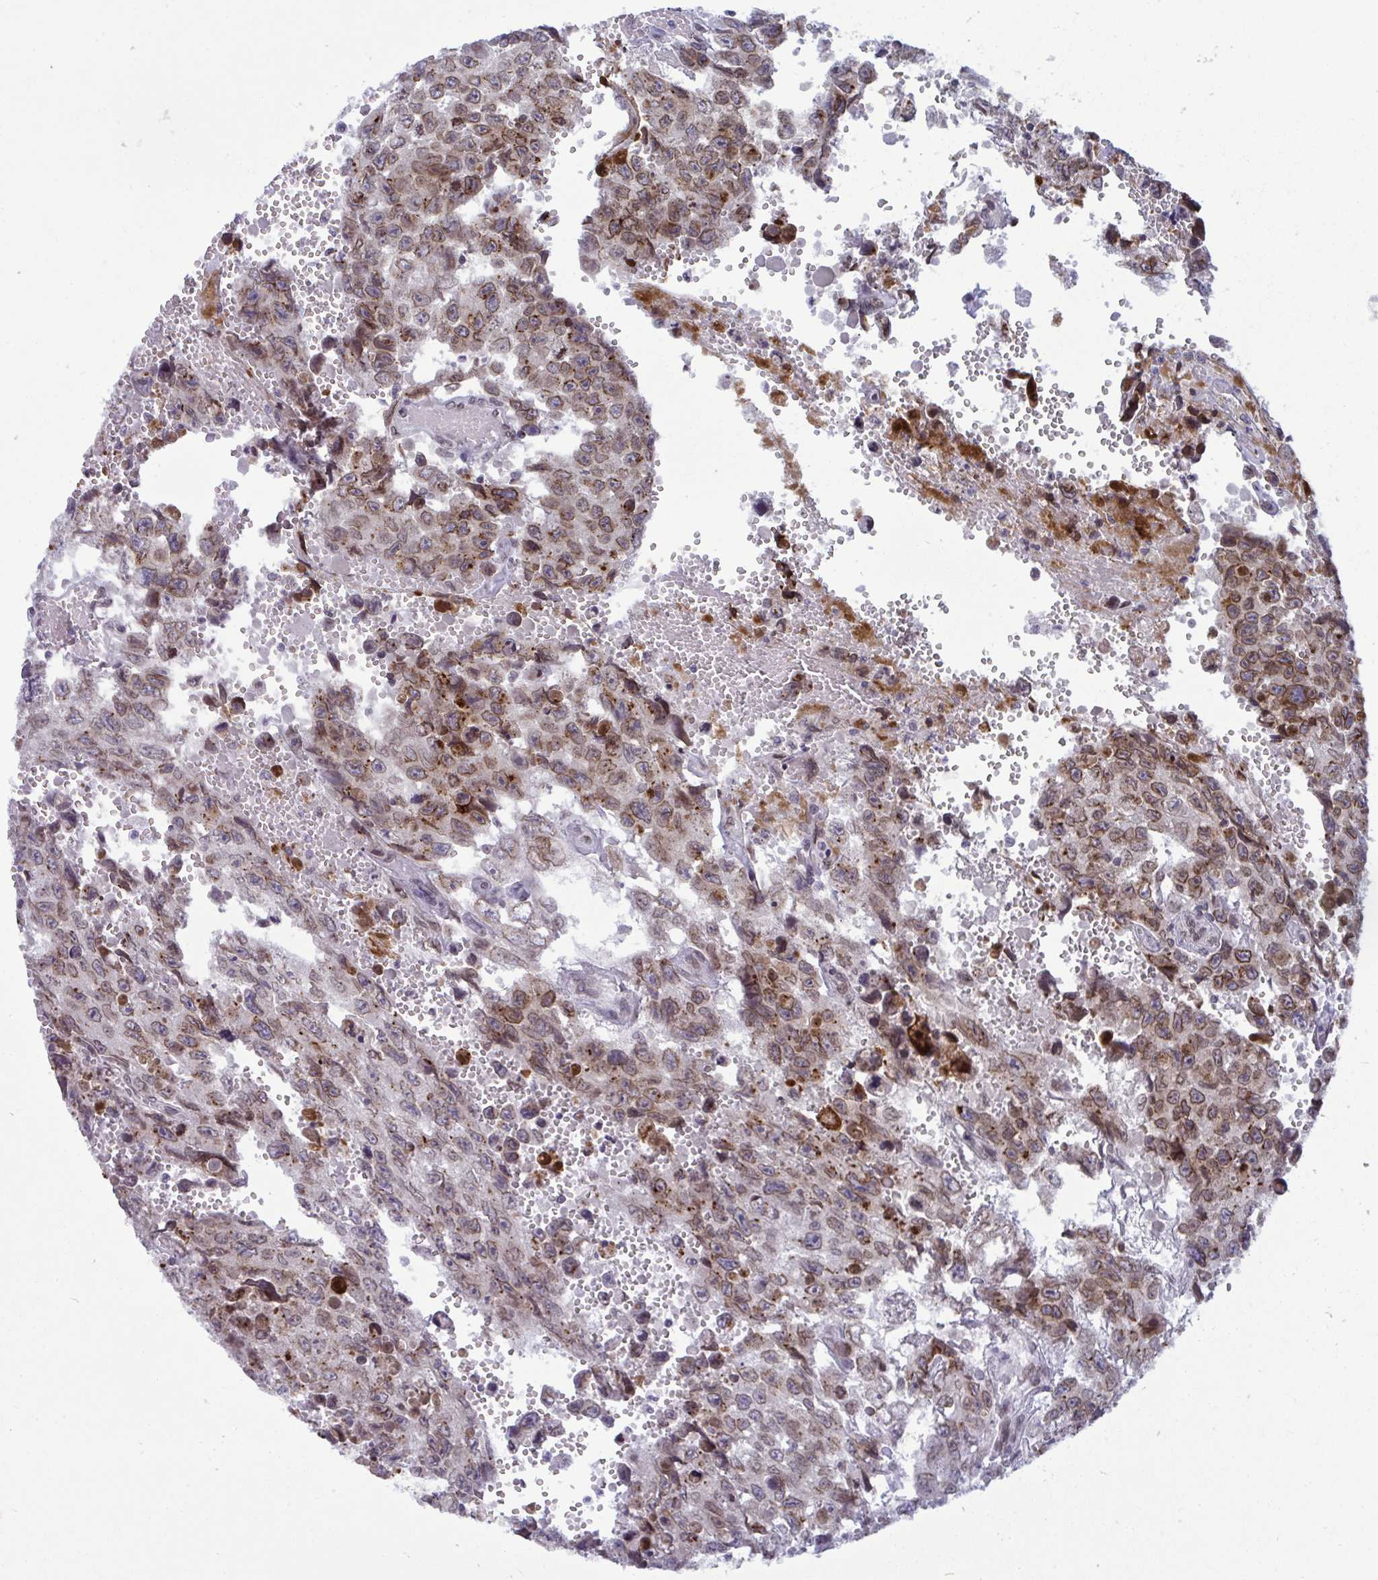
{"staining": {"intensity": "moderate", "quantity": "25%-75%", "location": "cytoplasmic/membranous,nuclear"}, "tissue": "testis cancer", "cell_type": "Tumor cells", "image_type": "cancer", "snomed": [{"axis": "morphology", "description": "Seminoma, NOS"}, {"axis": "topography", "description": "Testis"}], "caption": "Immunohistochemical staining of human seminoma (testis) reveals medium levels of moderate cytoplasmic/membranous and nuclear positivity in approximately 25%-75% of tumor cells. The protein is stained brown, and the nuclei are stained in blue (DAB (3,3'-diaminobenzidine) IHC with brightfield microscopy, high magnification).", "gene": "RANBP2", "patient": {"sex": "male", "age": 26}}